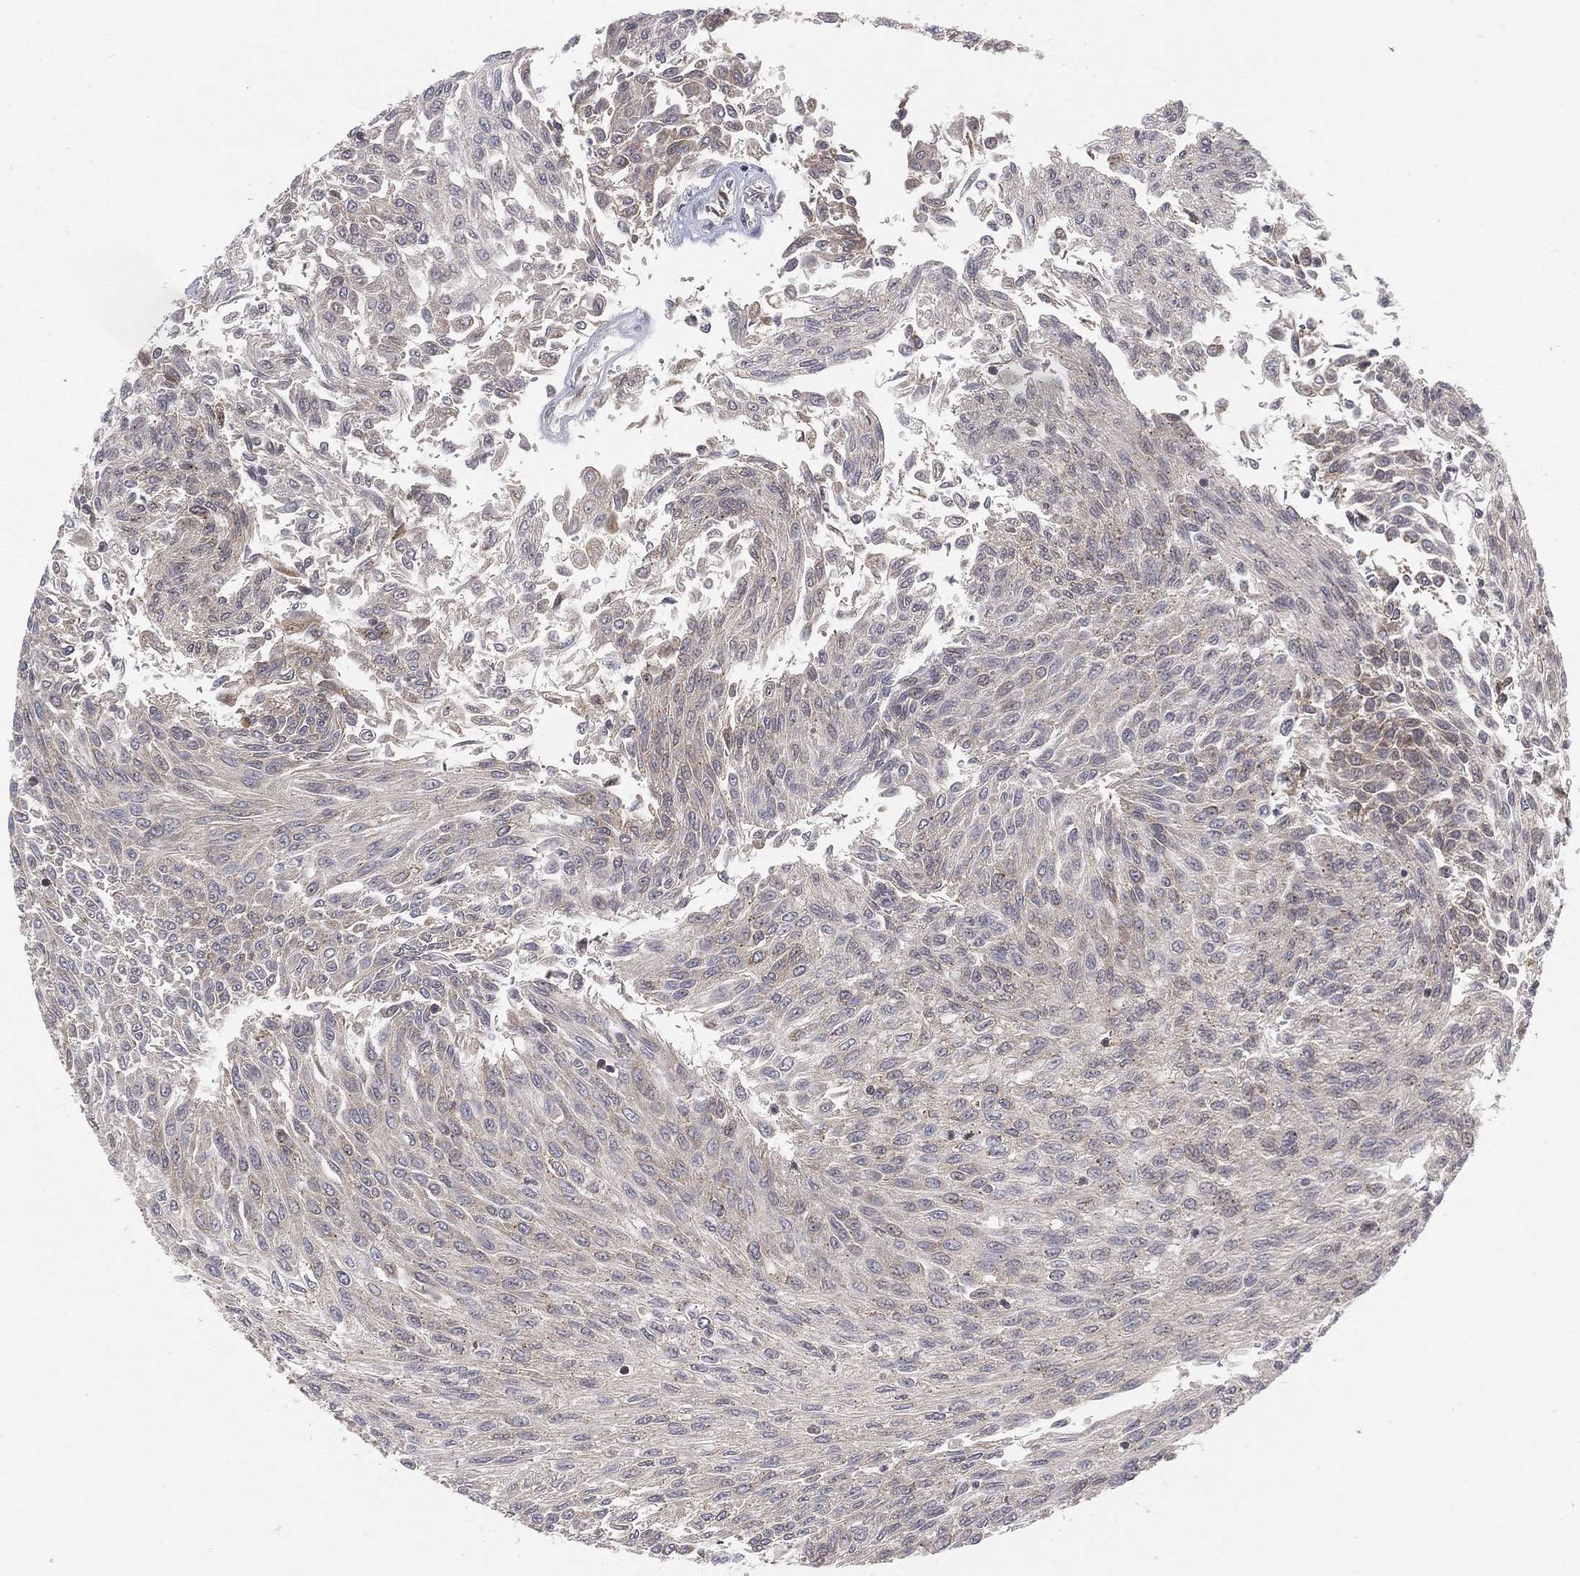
{"staining": {"intensity": "weak", "quantity": "<25%", "location": "cytoplasmic/membranous"}, "tissue": "urothelial cancer", "cell_type": "Tumor cells", "image_type": "cancer", "snomed": [{"axis": "morphology", "description": "Urothelial carcinoma, Low grade"}, {"axis": "topography", "description": "Urinary bladder"}], "caption": "High magnification brightfield microscopy of urothelial cancer stained with DAB (brown) and counterstained with hematoxylin (blue): tumor cells show no significant positivity.", "gene": "TMTC4", "patient": {"sex": "male", "age": 78}}